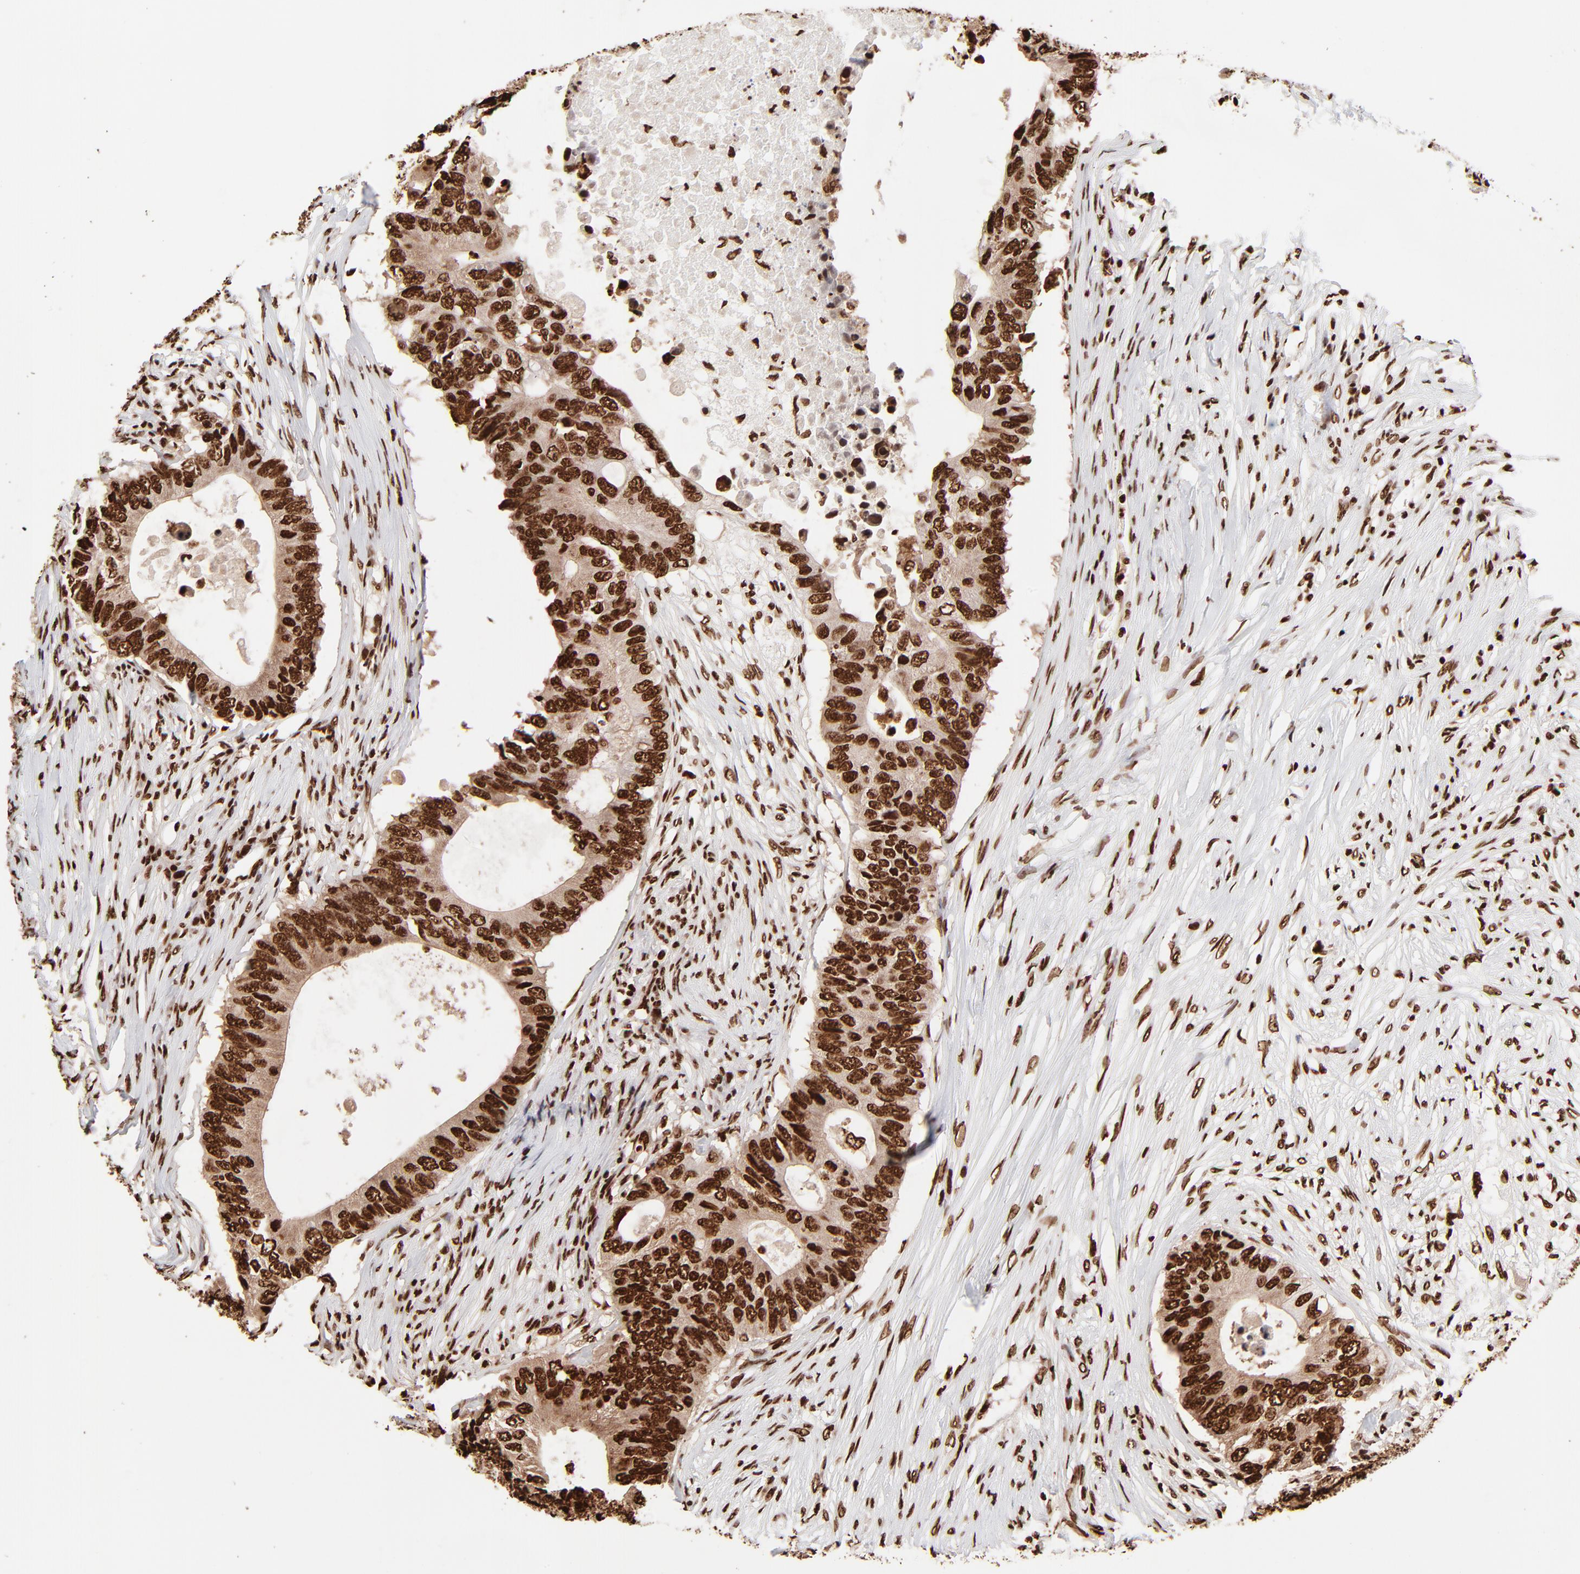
{"staining": {"intensity": "strong", "quantity": ">75%", "location": "cytoplasmic/membranous,nuclear"}, "tissue": "colorectal cancer", "cell_type": "Tumor cells", "image_type": "cancer", "snomed": [{"axis": "morphology", "description": "Adenocarcinoma, NOS"}, {"axis": "topography", "description": "Colon"}], "caption": "High-power microscopy captured an immunohistochemistry image of colorectal cancer (adenocarcinoma), revealing strong cytoplasmic/membranous and nuclear staining in about >75% of tumor cells.", "gene": "ZNF544", "patient": {"sex": "male", "age": 71}}